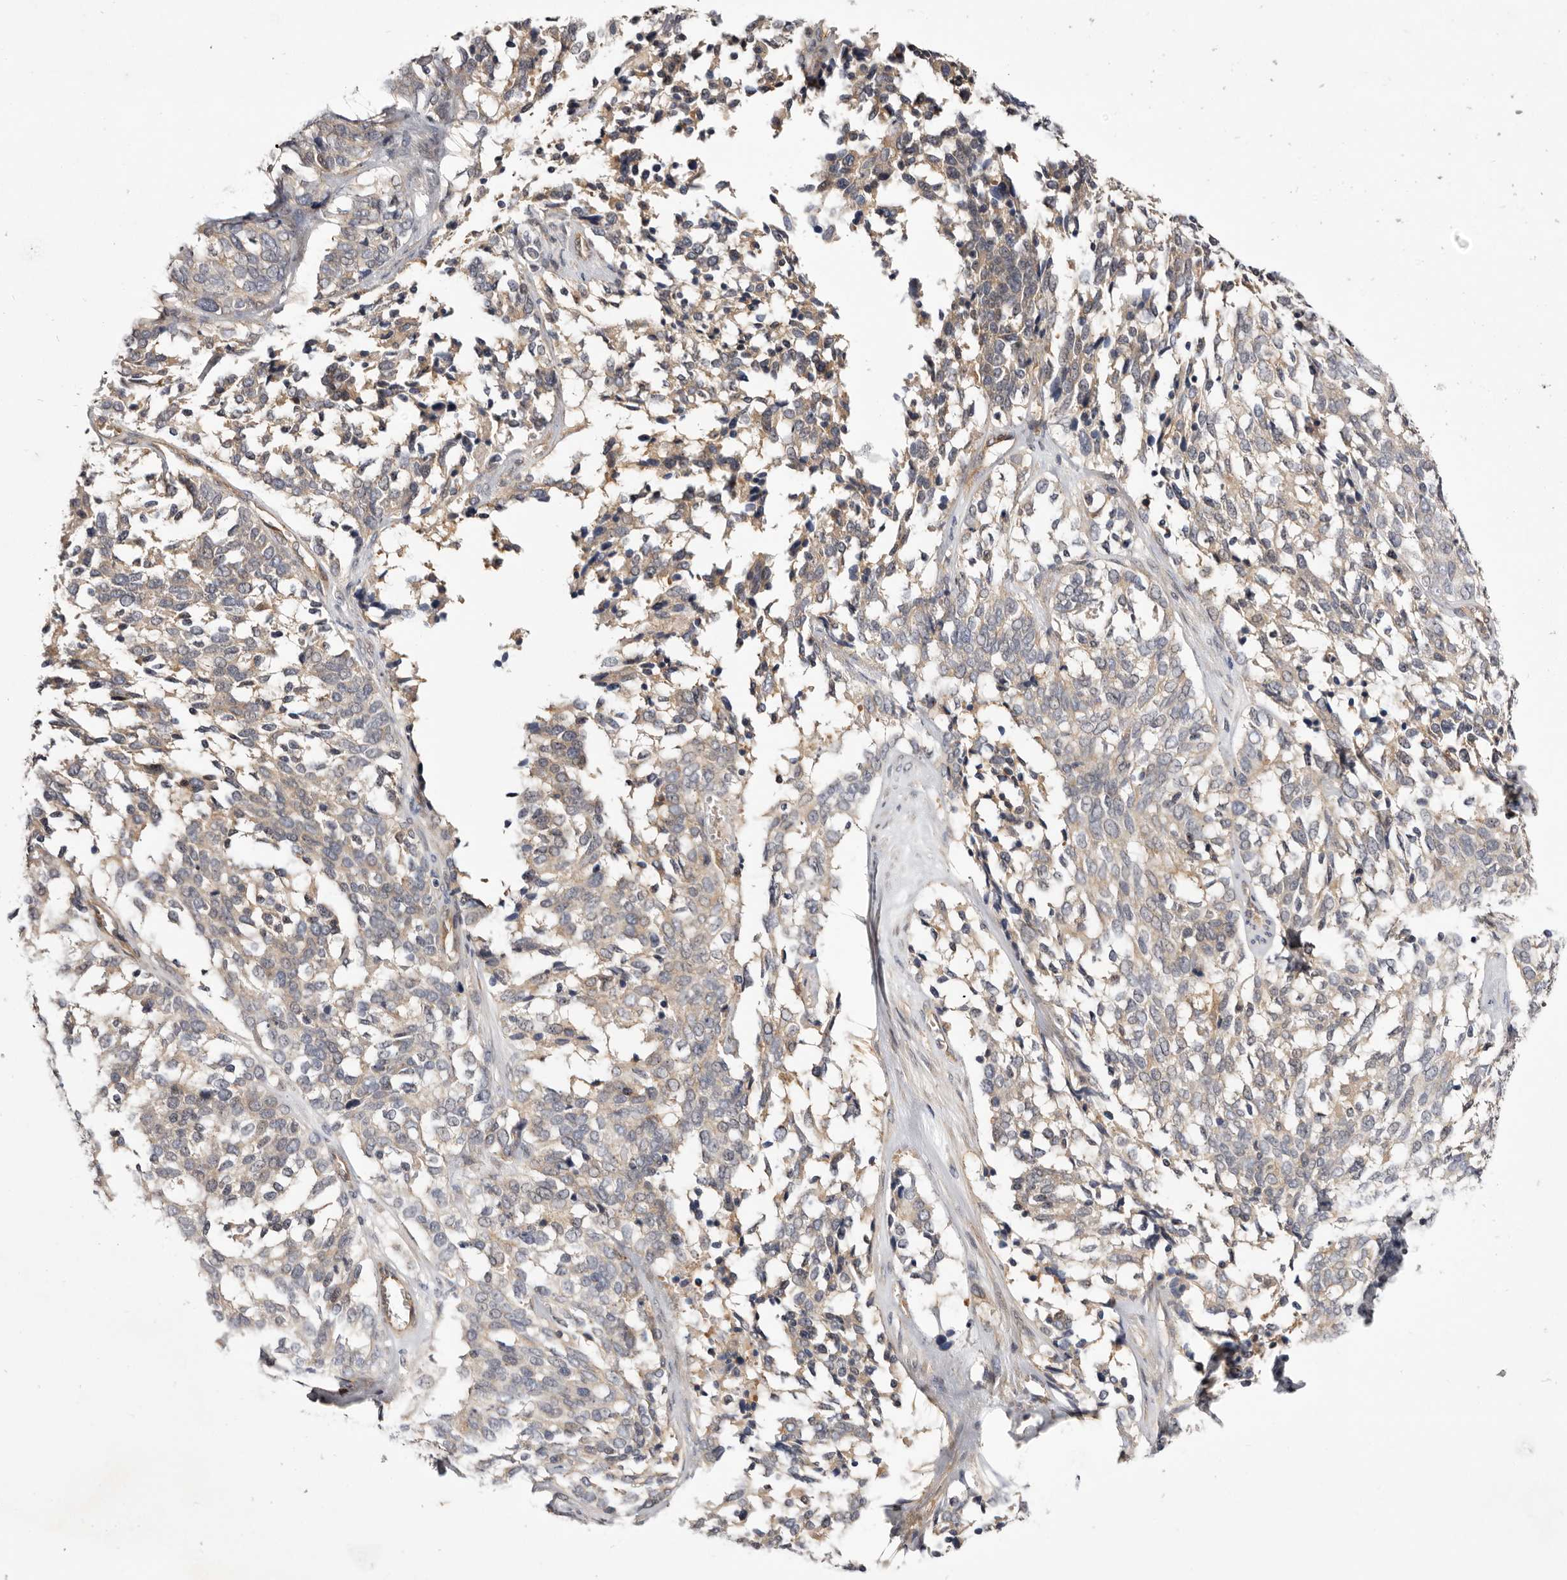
{"staining": {"intensity": "weak", "quantity": "<25%", "location": "cytoplasmic/membranous"}, "tissue": "ovarian cancer", "cell_type": "Tumor cells", "image_type": "cancer", "snomed": [{"axis": "morphology", "description": "Cystadenocarcinoma, serous, NOS"}, {"axis": "topography", "description": "Ovary"}], "caption": "The micrograph reveals no significant expression in tumor cells of ovarian serous cystadenocarcinoma.", "gene": "PANK4", "patient": {"sex": "female", "age": 44}}